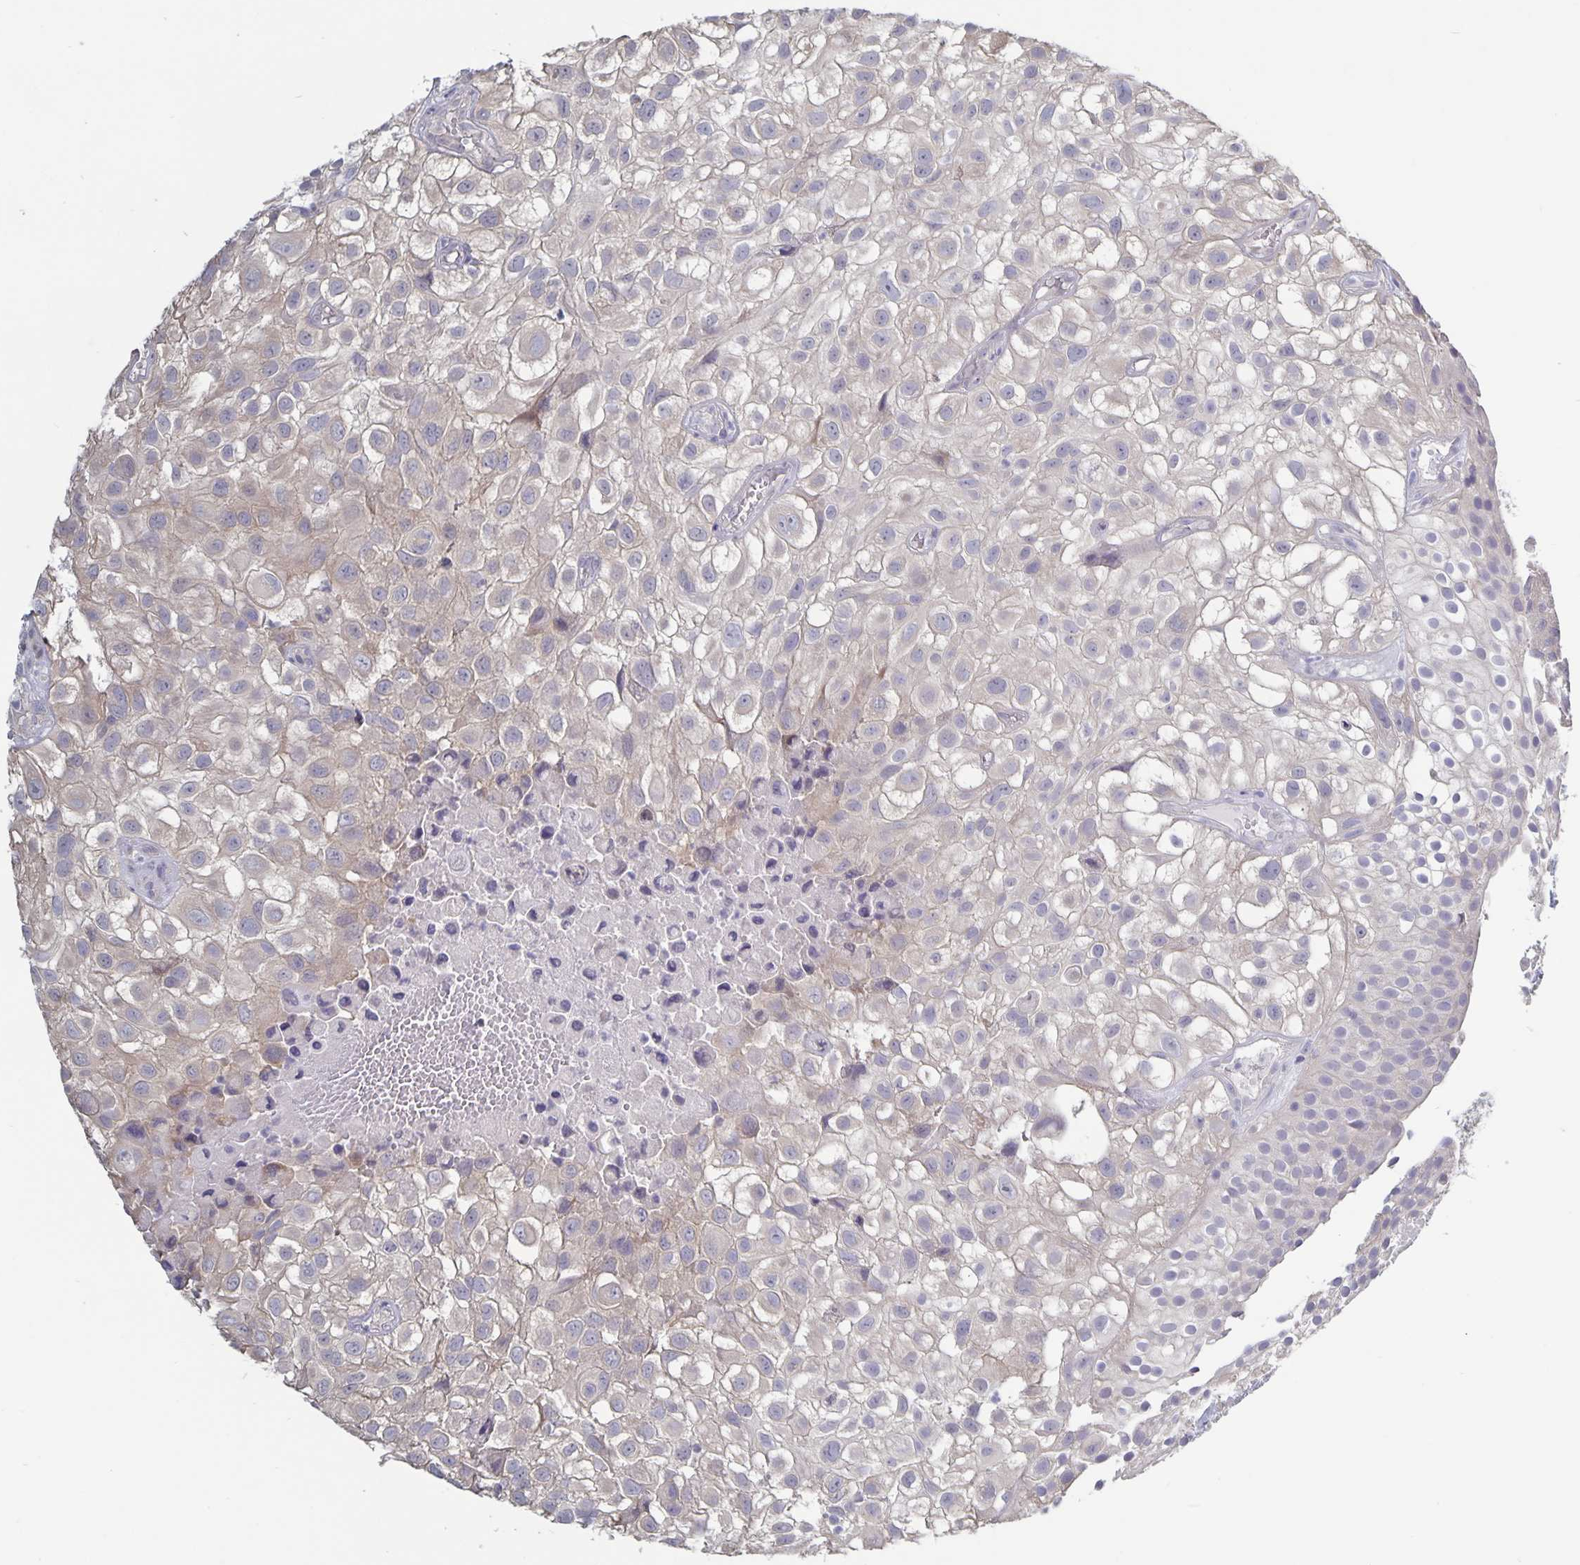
{"staining": {"intensity": "weak", "quantity": "<25%", "location": "cytoplasmic/membranous"}, "tissue": "urothelial cancer", "cell_type": "Tumor cells", "image_type": "cancer", "snomed": [{"axis": "morphology", "description": "Urothelial carcinoma, High grade"}, {"axis": "topography", "description": "Urinary bladder"}], "caption": "DAB immunohistochemical staining of human urothelial cancer reveals no significant positivity in tumor cells.", "gene": "PLCB3", "patient": {"sex": "male", "age": 56}}